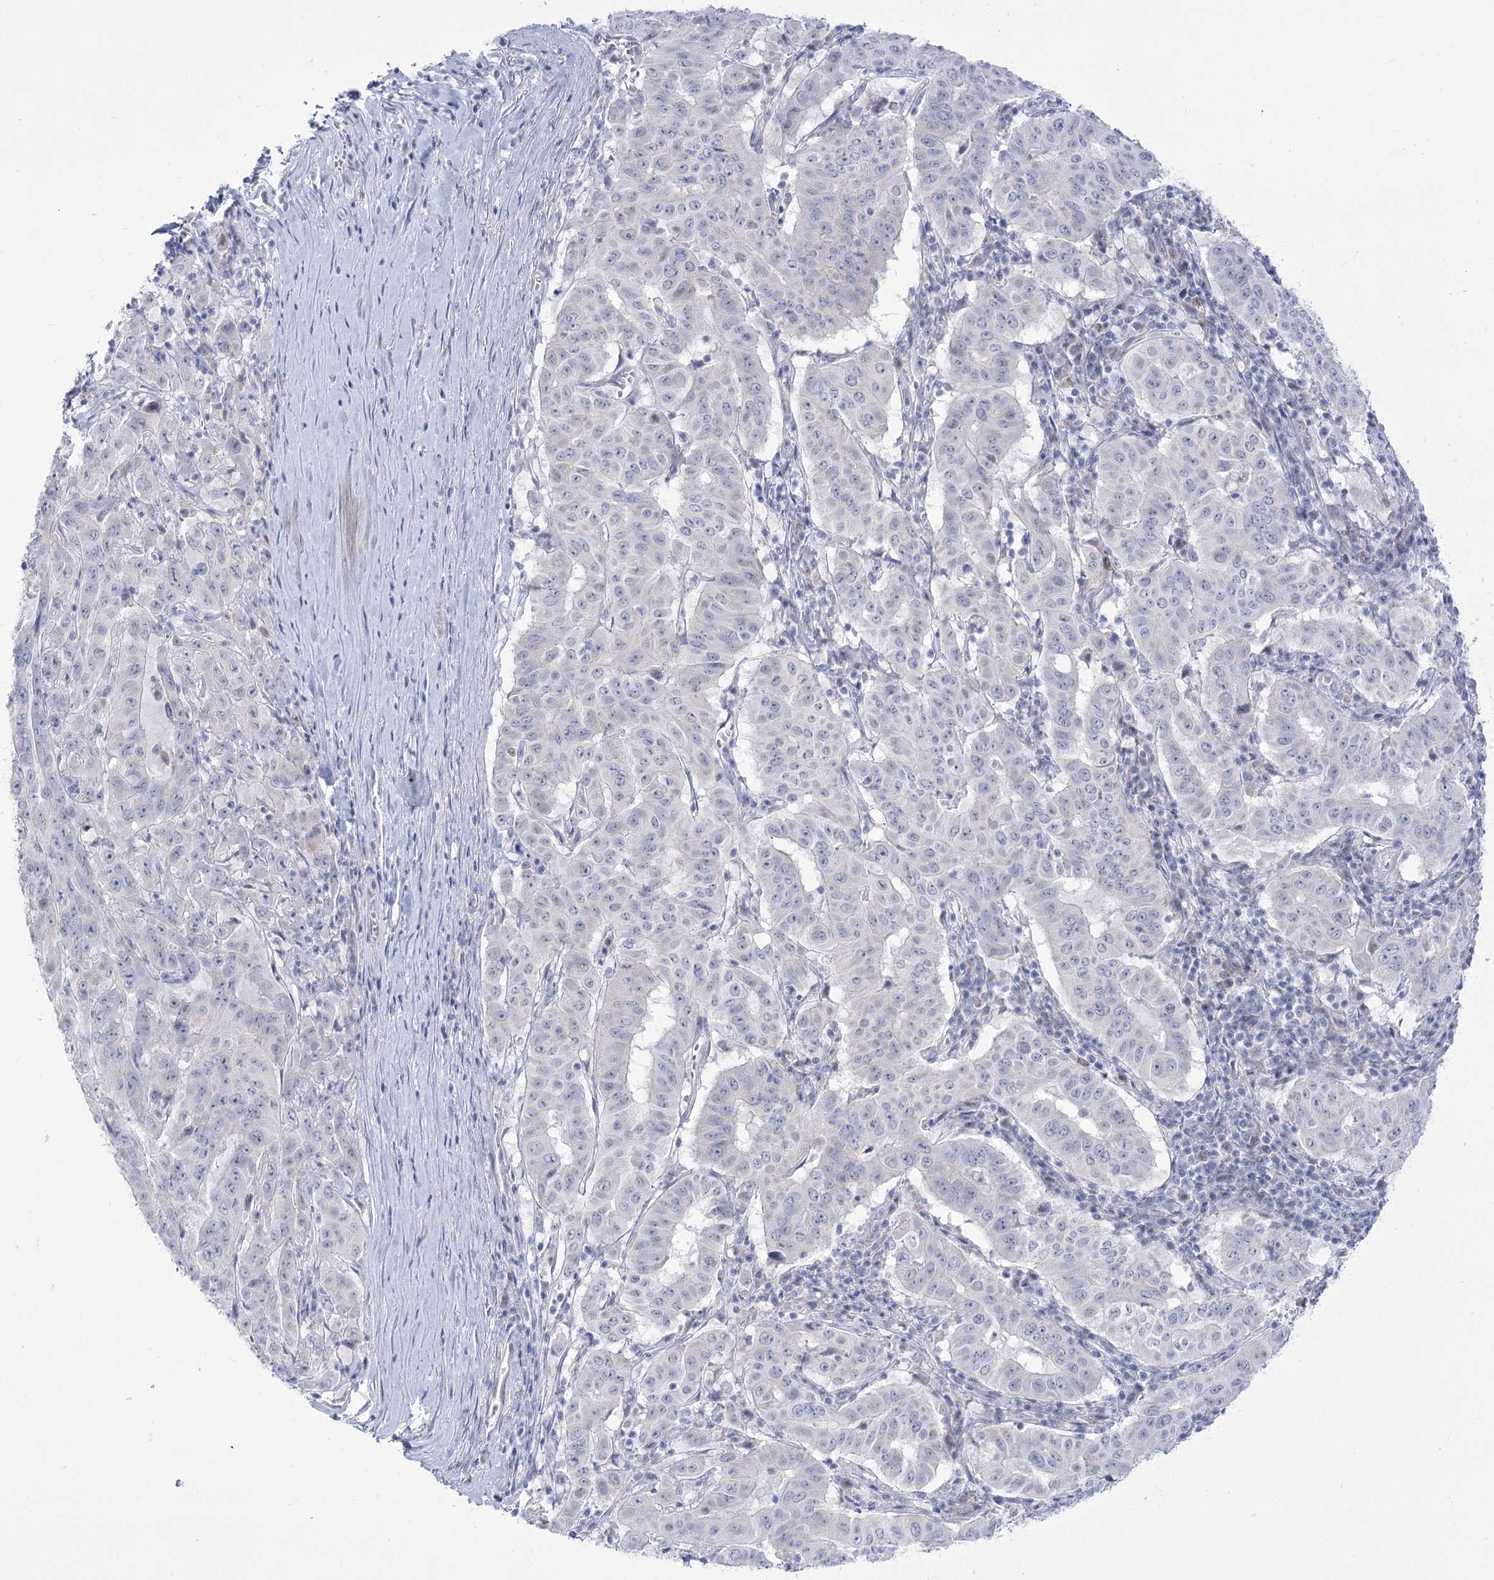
{"staining": {"intensity": "negative", "quantity": "none", "location": "none"}, "tissue": "pancreatic cancer", "cell_type": "Tumor cells", "image_type": "cancer", "snomed": [{"axis": "morphology", "description": "Adenocarcinoma, NOS"}, {"axis": "topography", "description": "Pancreas"}], "caption": "Pancreatic cancer stained for a protein using IHC reveals no staining tumor cells.", "gene": "BEND7", "patient": {"sex": "male", "age": 63}}